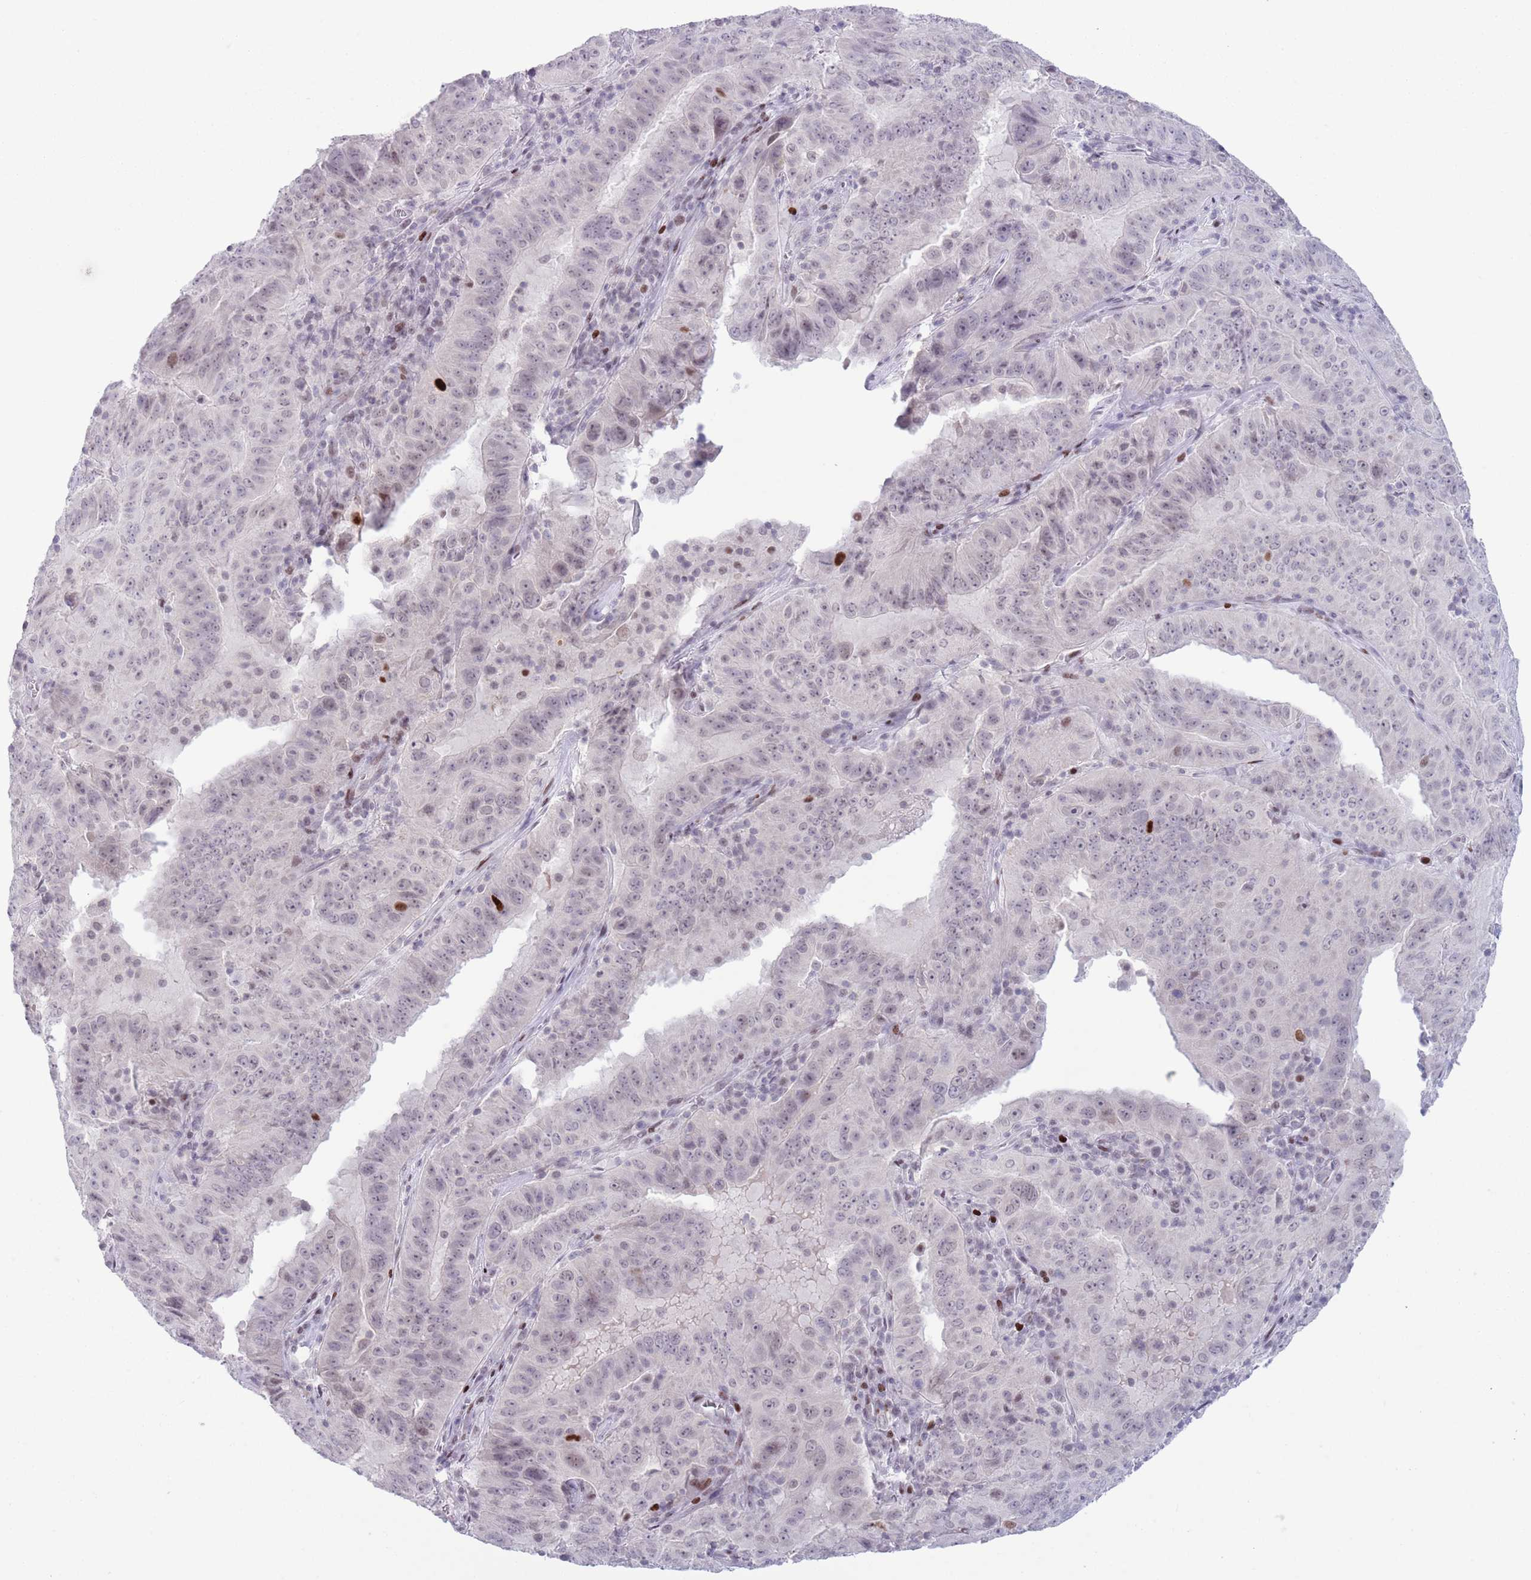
{"staining": {"intensity": "weak", "quantity": "<25%", "location": "nuclear"}, "tissue": "pancreatic cancer", "cell_type": "Tumor cells", "image_type": "cancer", "snomed": [{"axis": "morphology", "description": "Adenocarcinoma, NOS"}, {"axis": "topography", "description": "Pancreas"}], "caption": "Adenocarcinoma (pancreatic) stained for a protein using IHC exhibits no staining tumor cells.", "gene": "MFSD10", "patient": {"sex": "male", "age": 63}}